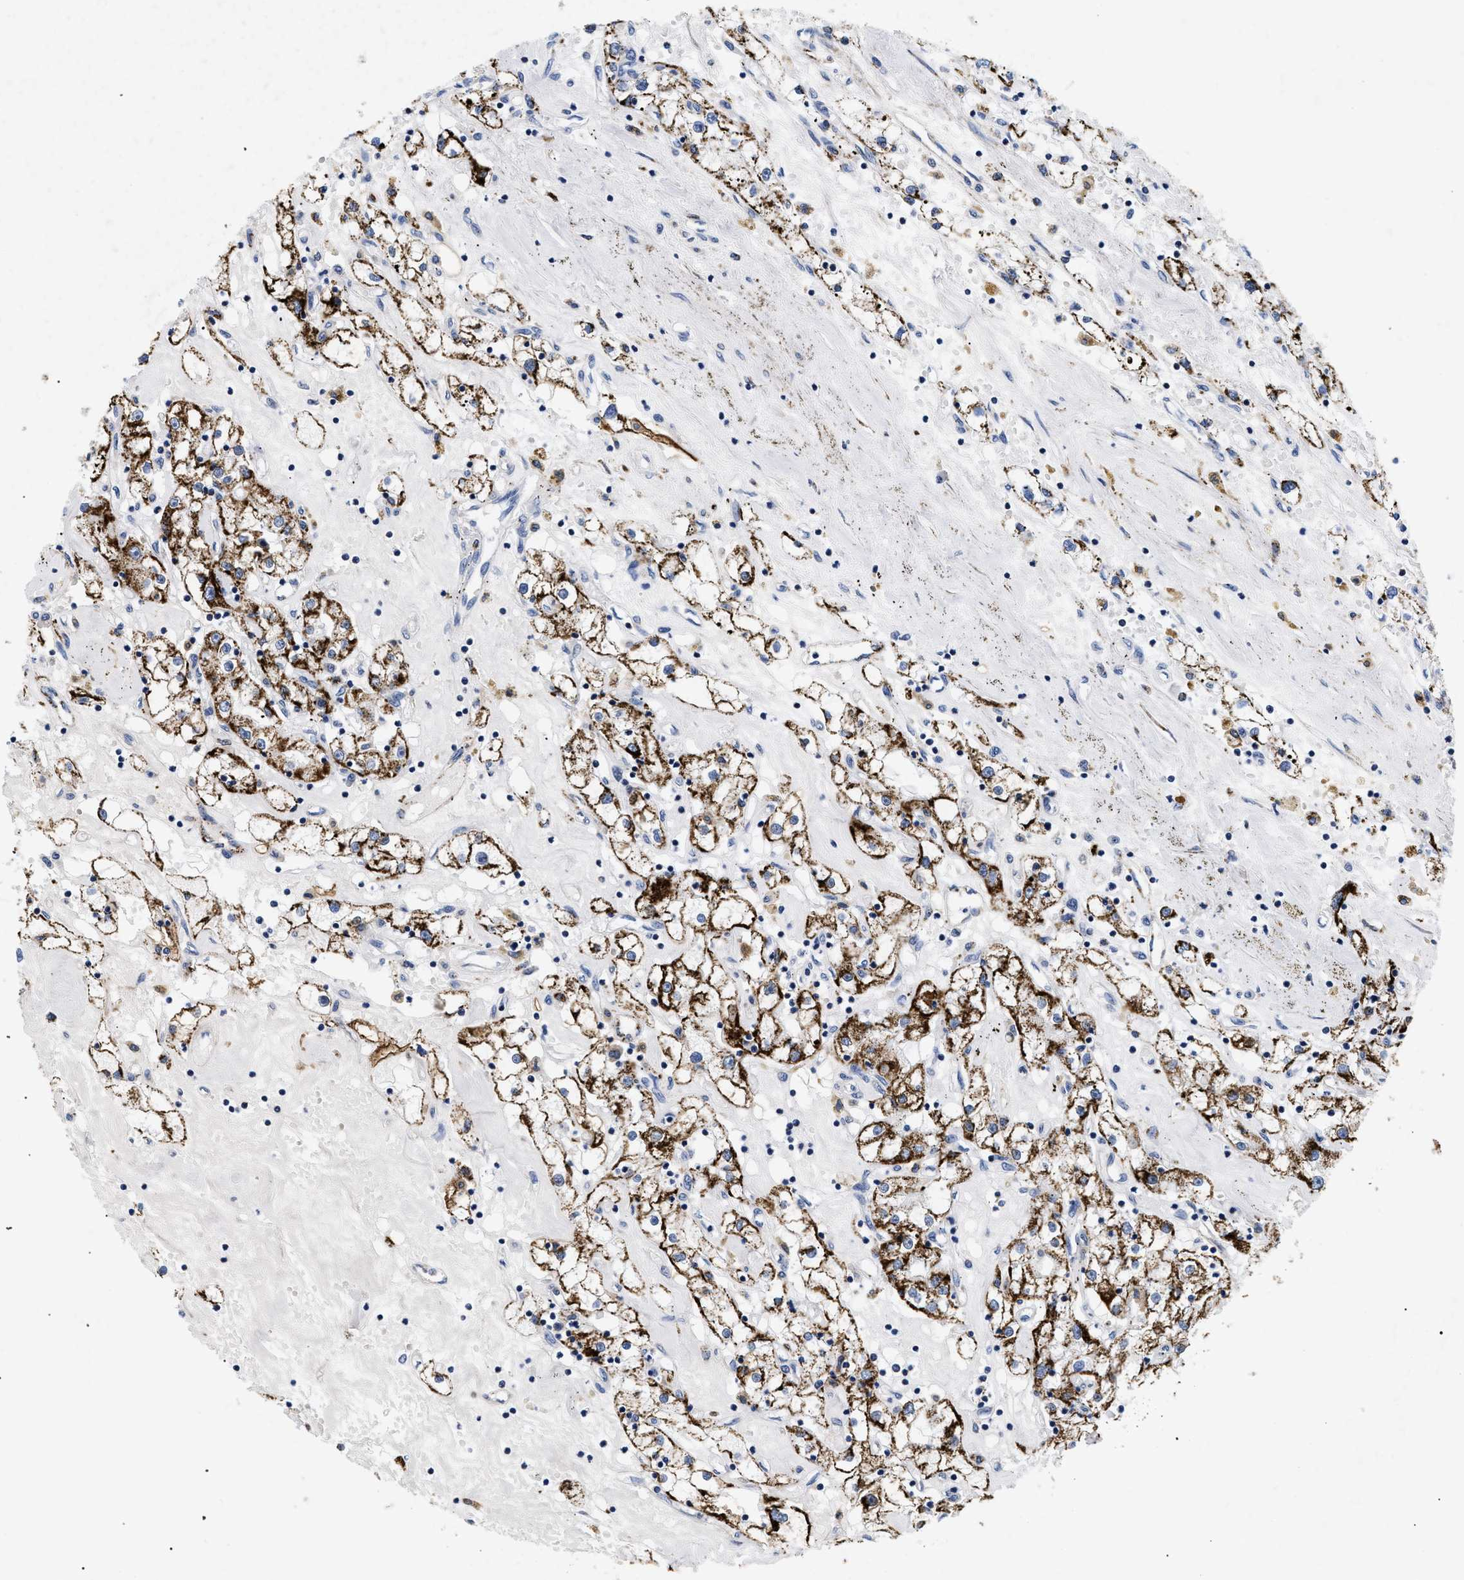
{"staining": {"intensity": "strong", "quantity": ">75%", "location": "cytoplasmic/membranous"}, "tissue": "renal cancer", "cell_type": "Tumor cells", "image_type": "cancer", "snomed": [{"axis": "morphology", "description": "Adenocarcinoma, NOS"}, {"axis": "topography", "description": "Kidney"}], "caption": "A brown stain highlights strong cytoplasmic/membranous positivity of a protein in human adenocarcinoma (renal) tumor cells. Using DAB (3,3'-diaminobenzidine) (brown) and hematoxylin (blue) stains, captured at high magnification using brightfield microscopy.", "gene": "GPR149", "patient": {"sex": "male", "age": 56}}